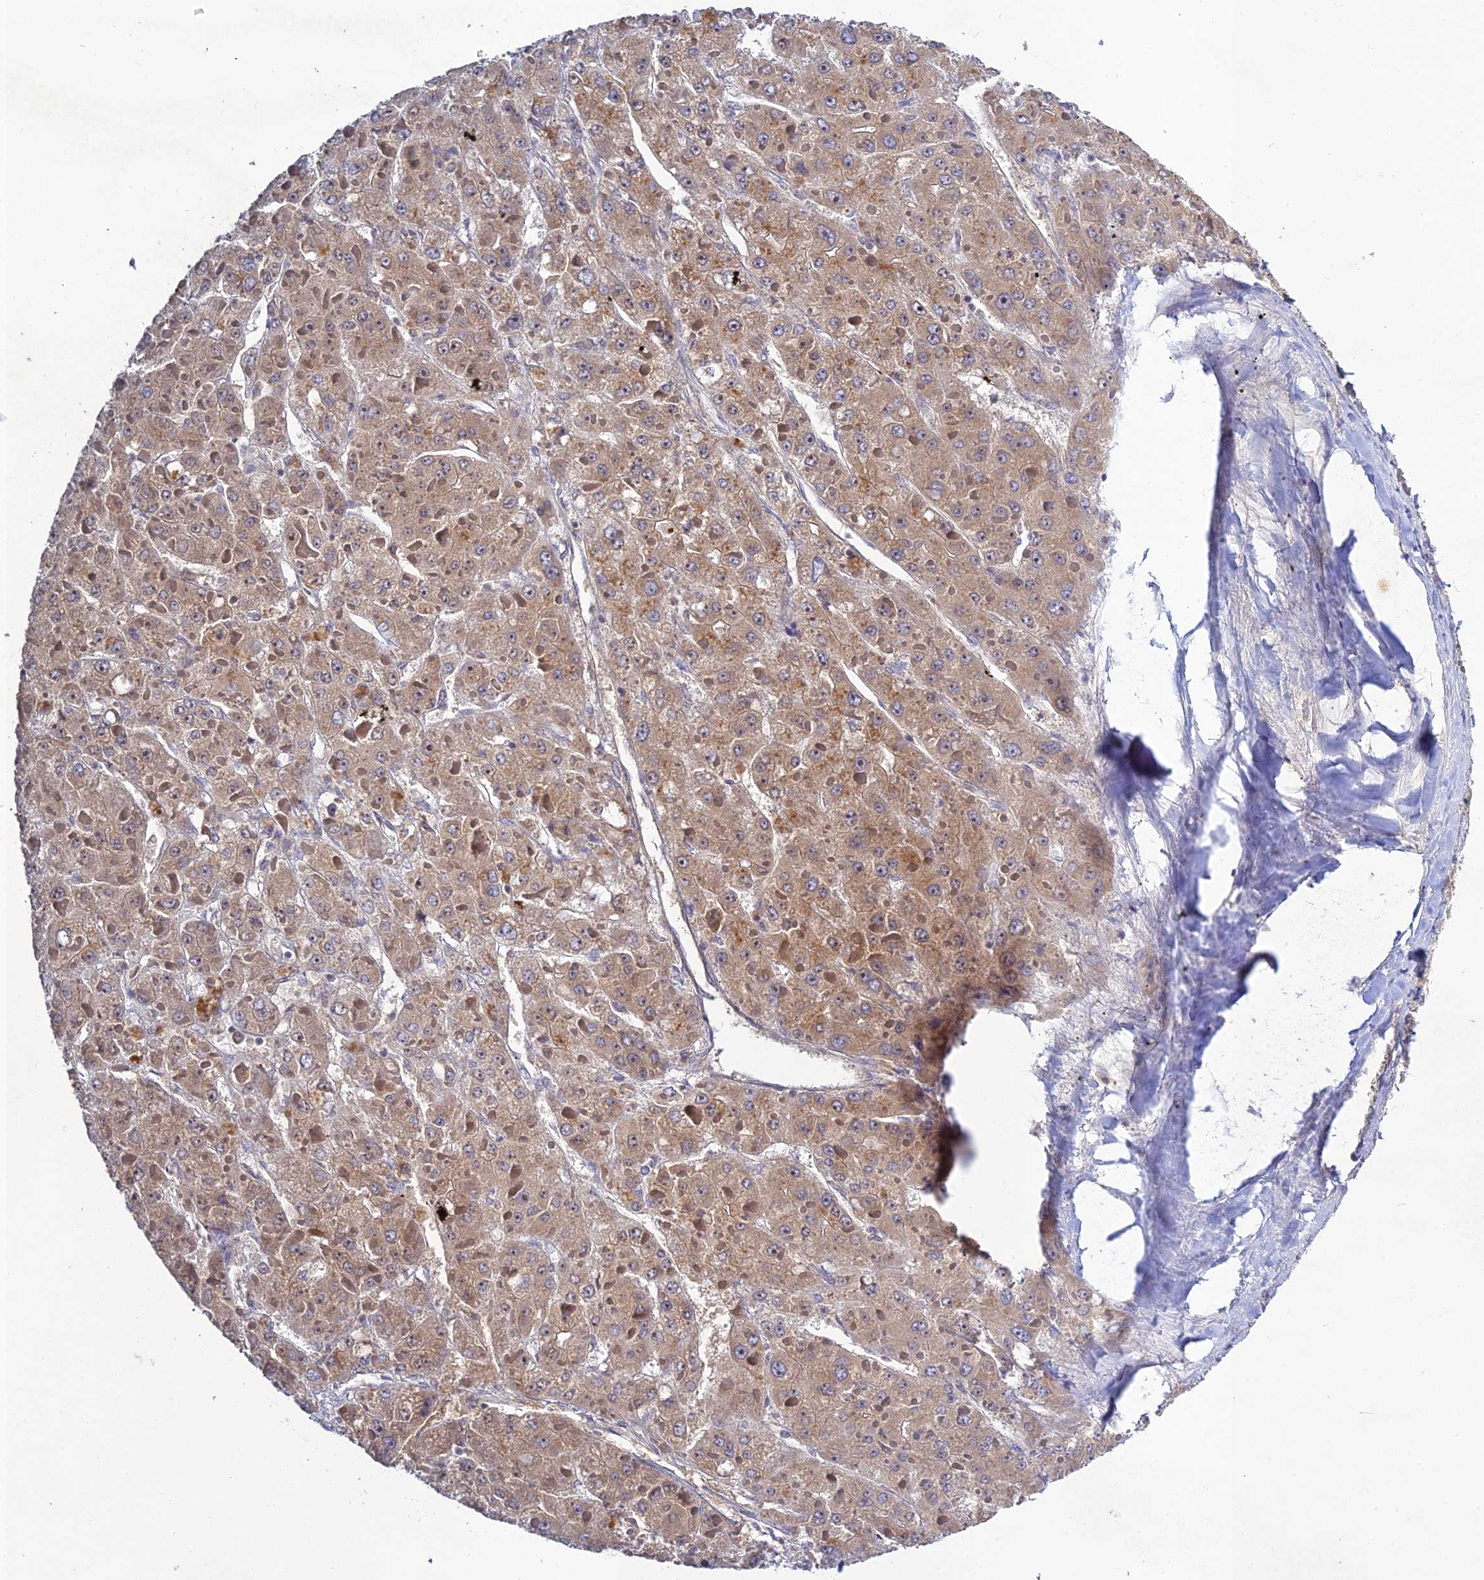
{"staining": {"intensity": "weak", "quantity": ">75%", "location": "cytoplasmic/membranous"}, "tissue": "liver cancer", "cell_type": "Tumor cells", "image_type": "cancer", "snomed": [{"axis": "morphology", "description": "Carcinoma, Hepatocellular, NOS"}, {"axis": "topography", "description": "Liver"}], "caption": "Weak cytoplasmic/membranous staining is present in about >75% of tumor cells in liver hepatocellular carcinoma.", "gene": "CHST5", "patient": {"sex": "female", "age": 73}}